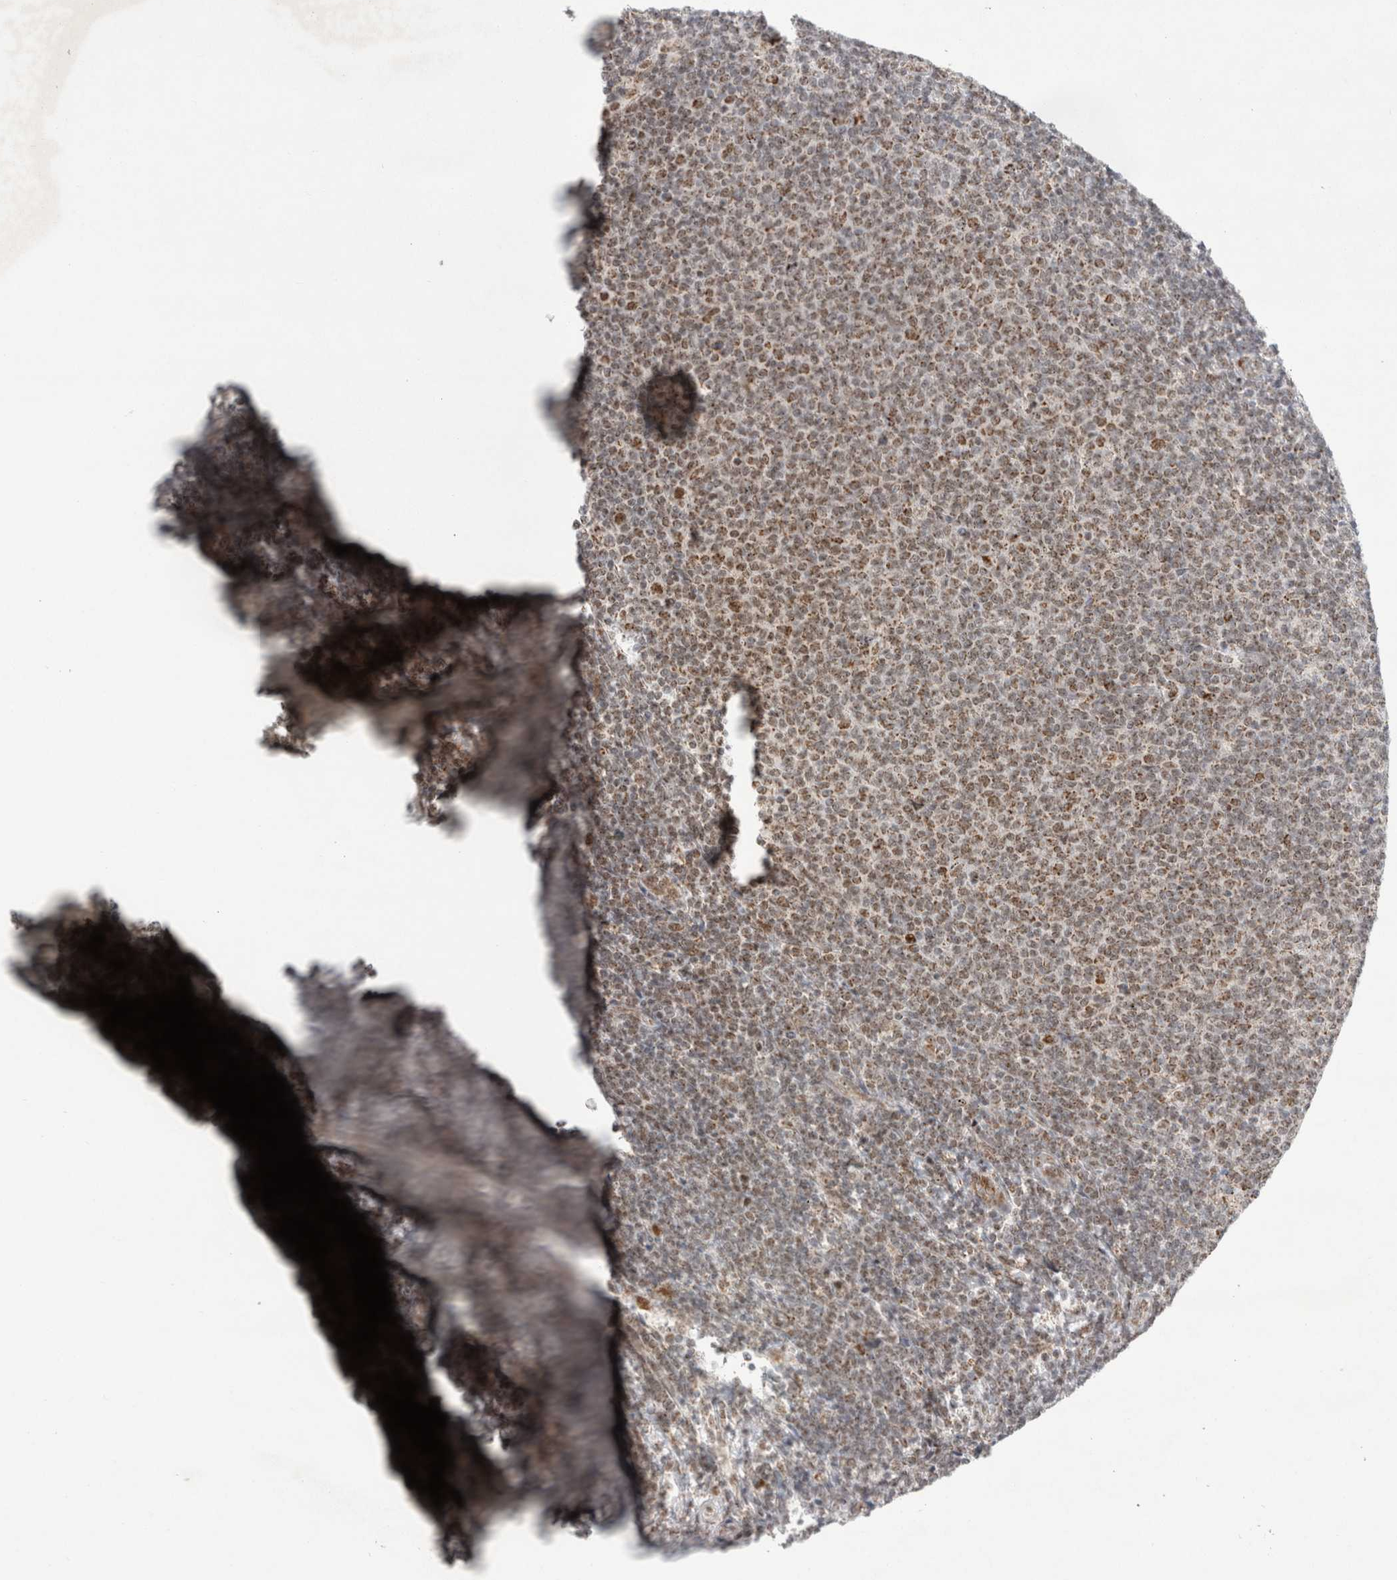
{"staining": {"intensity": "moderate", "quantity": "25%-75%", "location": "cytoplasmic/membranous,nuclear"}, "tissue": "lymphoma", "cell_type": "Tumor cells", "image_type": "cancer", "snomed": [{"axis": "morphology", "description": "Malignant lymphoma, non-Hodgkin's type, Low grade"}, {"axis": "topography", "description": "Lymph node"}], "caption": "DAB (3,3'-diaminobenzidine) immunohistochemical staining of human lymphoma displays moderate cytoplasmic/membranous and nuclear protein positivity in about 25%-75% of tumor cells. Immunohistochemistry (ihc) stains the protein of interest in brown and the nuclei are stained blue.", "gene": "MRPL37", "patient": {"sex": "male", "age": 66}}